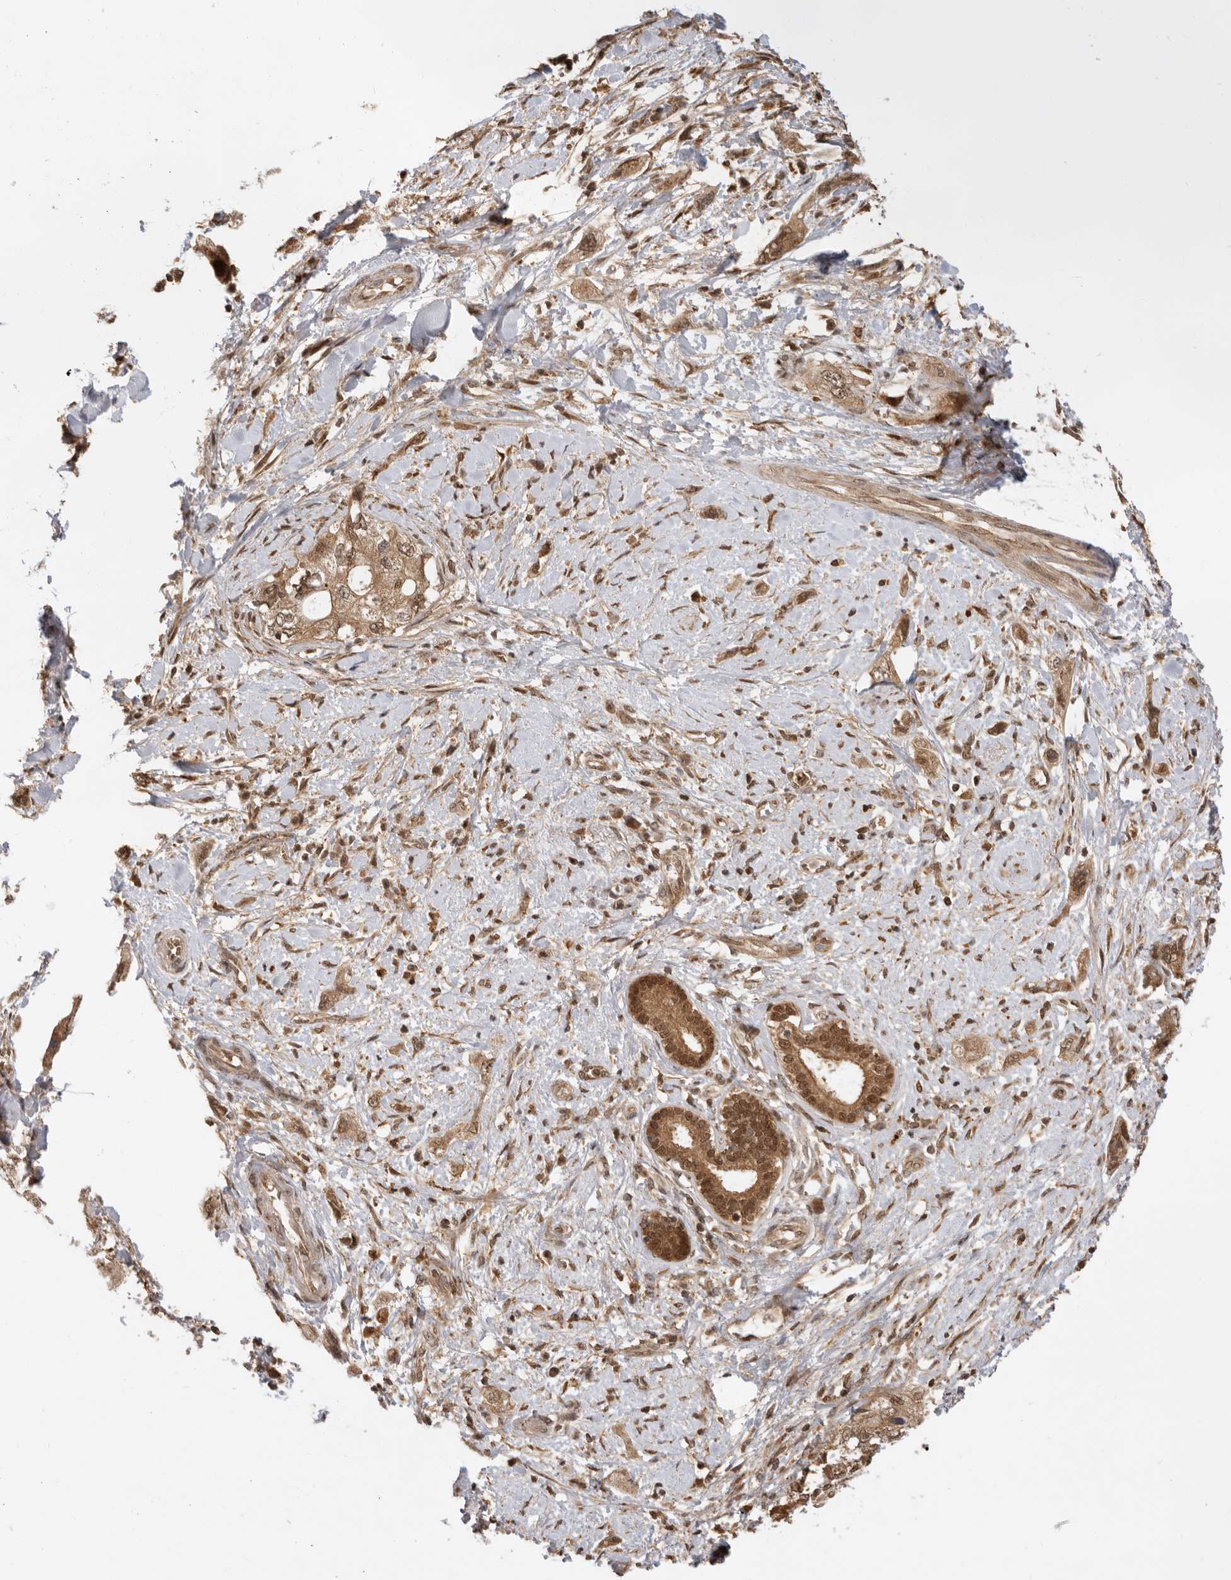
{"staining": {"intensity": "moderate", "quantity": ">75%", "location": "cytoplasmic/membranous,nuclear"}, "tissue": "pancreatic cancer", "cell_type": "Tumor cells", "image_type": "cancer", "snomed": [{"axis": "morphology", "description": "Adenocarcinoma, NOS"}, {"axis": "topography", "description": "Pancreas"}], "caption": "Pancreatic cancer stained with a brown dye shows moderate cytoplasmic/membranous and nuclear positive positivity in approximately >75% of tumor cells.", "gene": "ADPRS", "patient": {"sex": "female", "age": 73}}